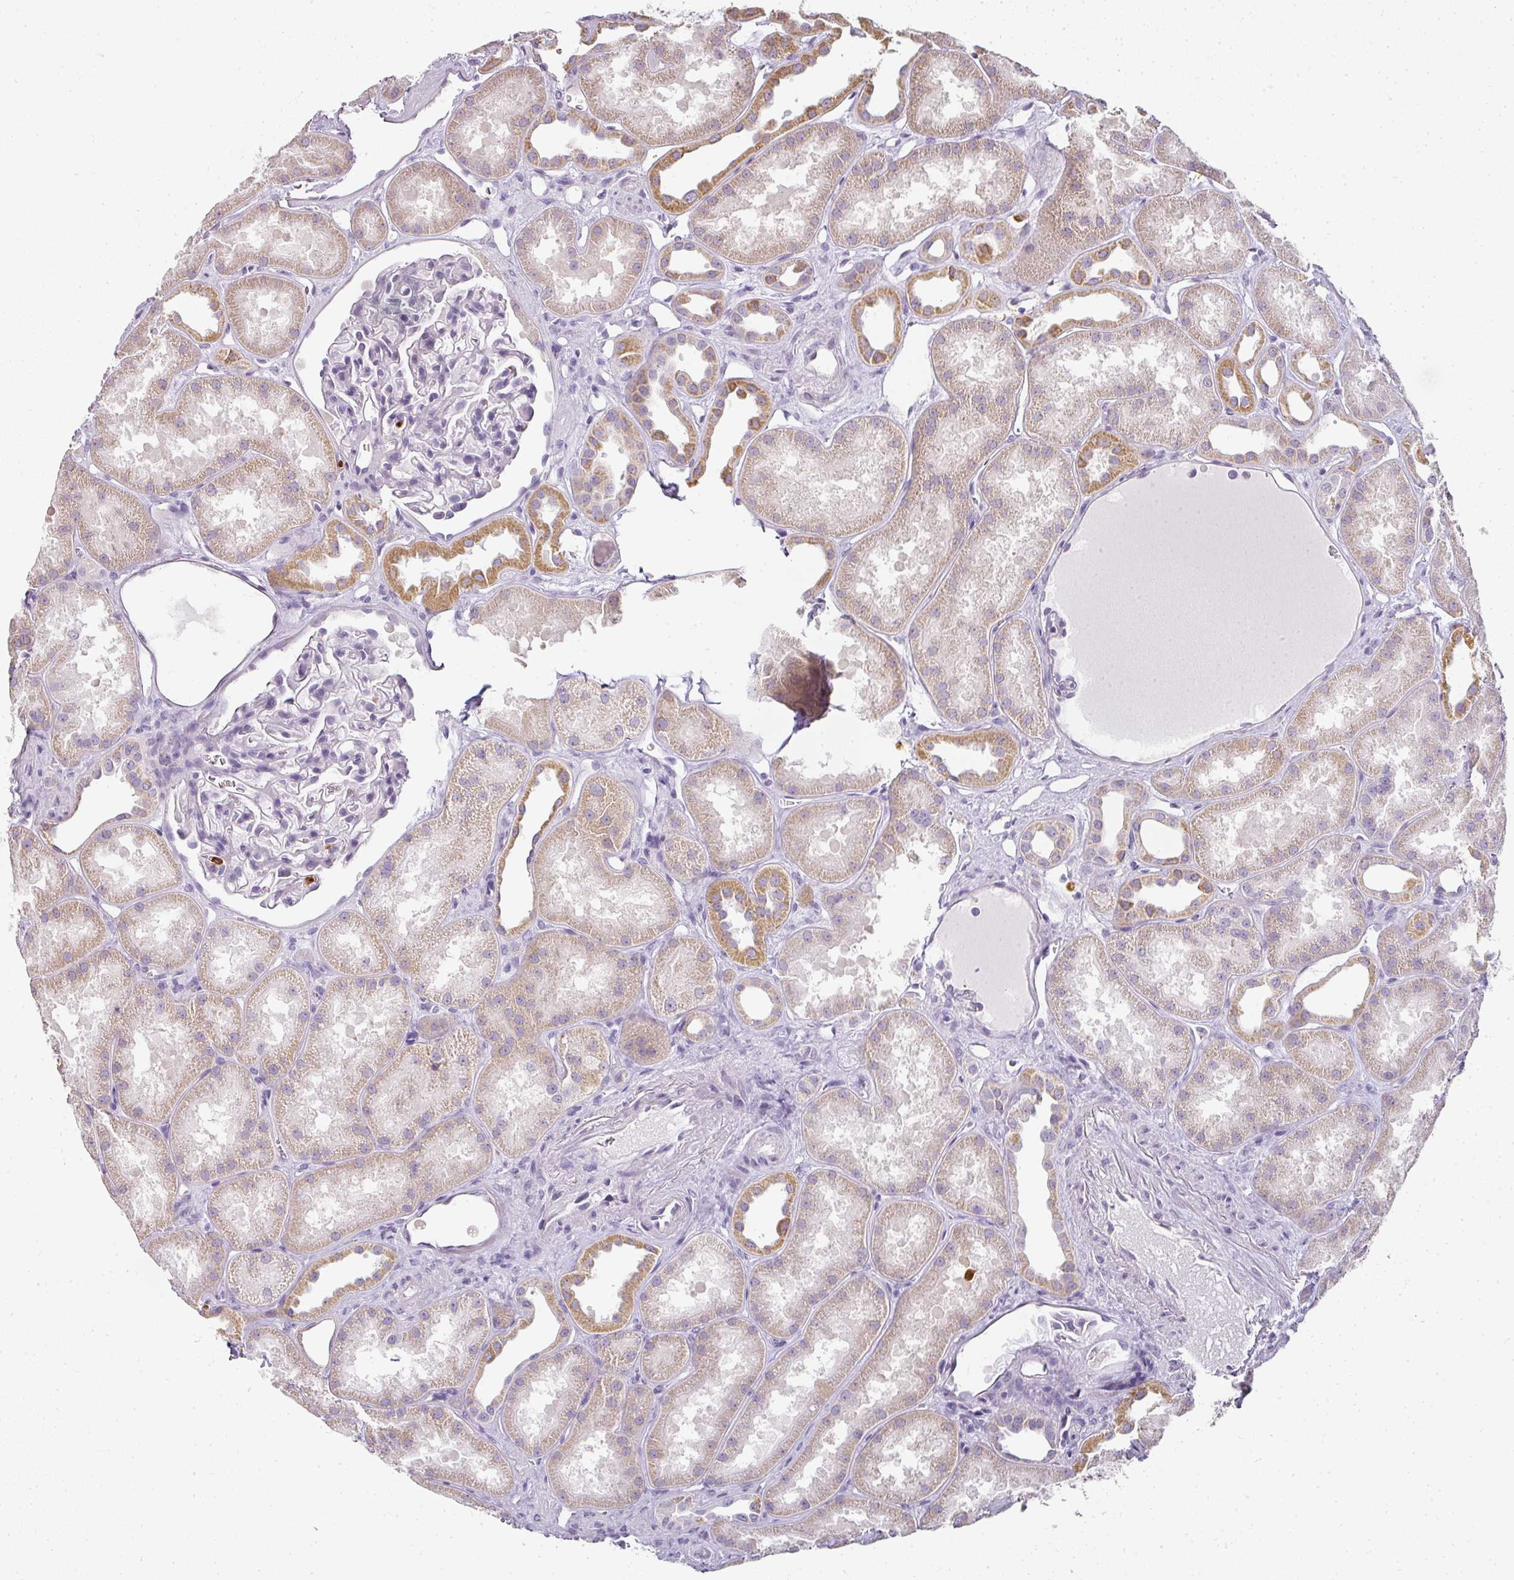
{"staining": {"intensity": "negative", "quantity": "none", "location": "none"}, "tissue": "kidney", "cell_type": "Cells in glomeruli", "image_type": "normal", "snomed": [{"axis": "morphology", "description": "Normal tissue, NOS"}, {"axis": "topography", "description": "Kidney"}], "caption": "The photomicrograph shows no staining of cells in glomeruli in normal kidney. (DAB IHC visualized using brightfield microscopy, high magnification).", "gene": "CAMP", "patient": {"sex": "male", "age": 61}}